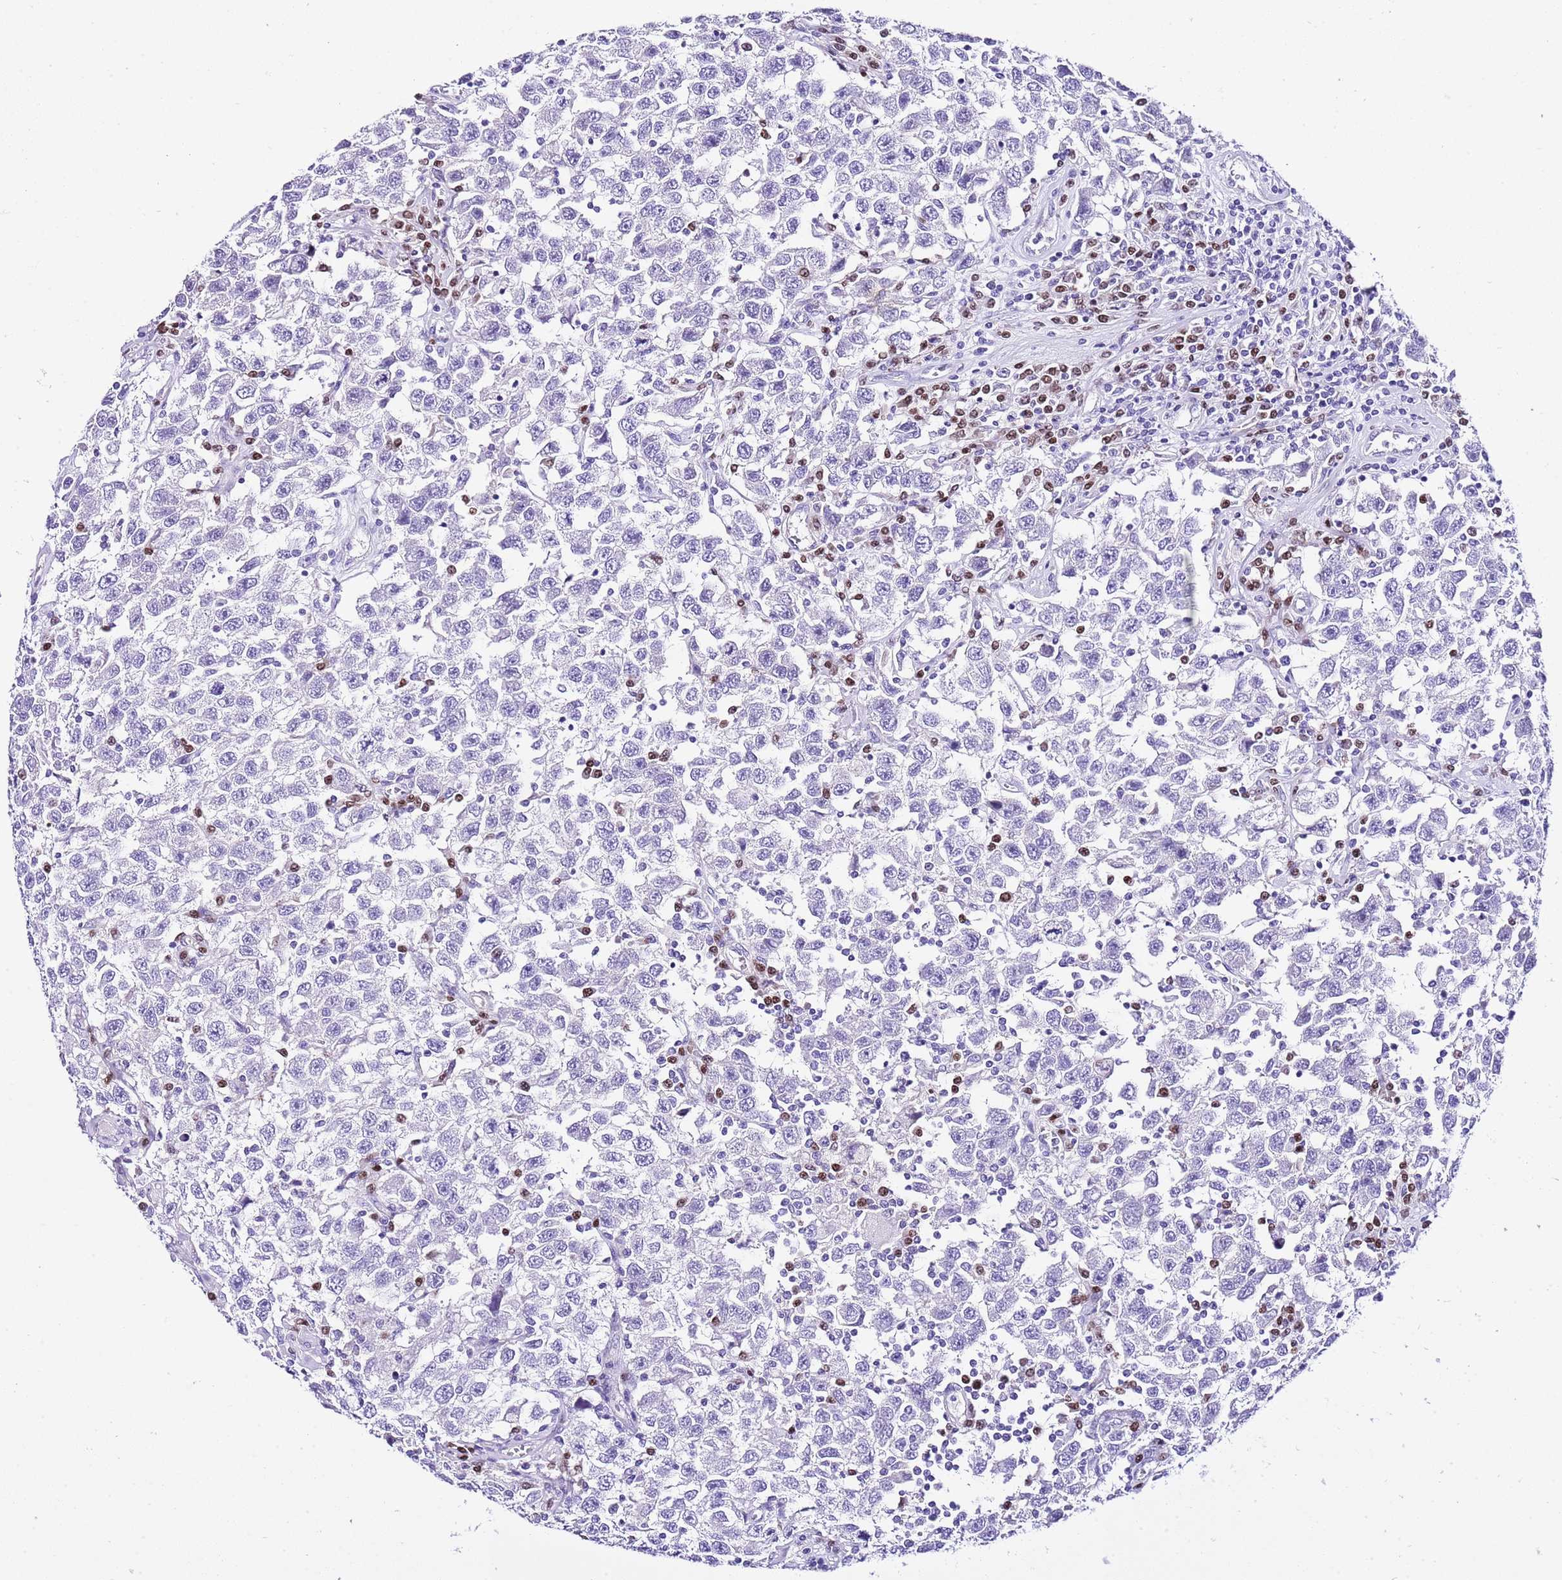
{"staining": {"intensity": "negative", "quantity": "none", "location": "none"}, "tissue": "testis cancer", "cell_type": "Tumor cells", "image_type": "cancer", "snomed": [{"axis": "morphology", "description": "Seminoma, NOS"}, {"axis": "topography", "description": "Testis"}], "caption": "The photomicrograph shows no staining of tumor cells in testis cancer (seminoma).", "gene": "BHLHA15", "patient": {"sex": "male", "age": 41}}